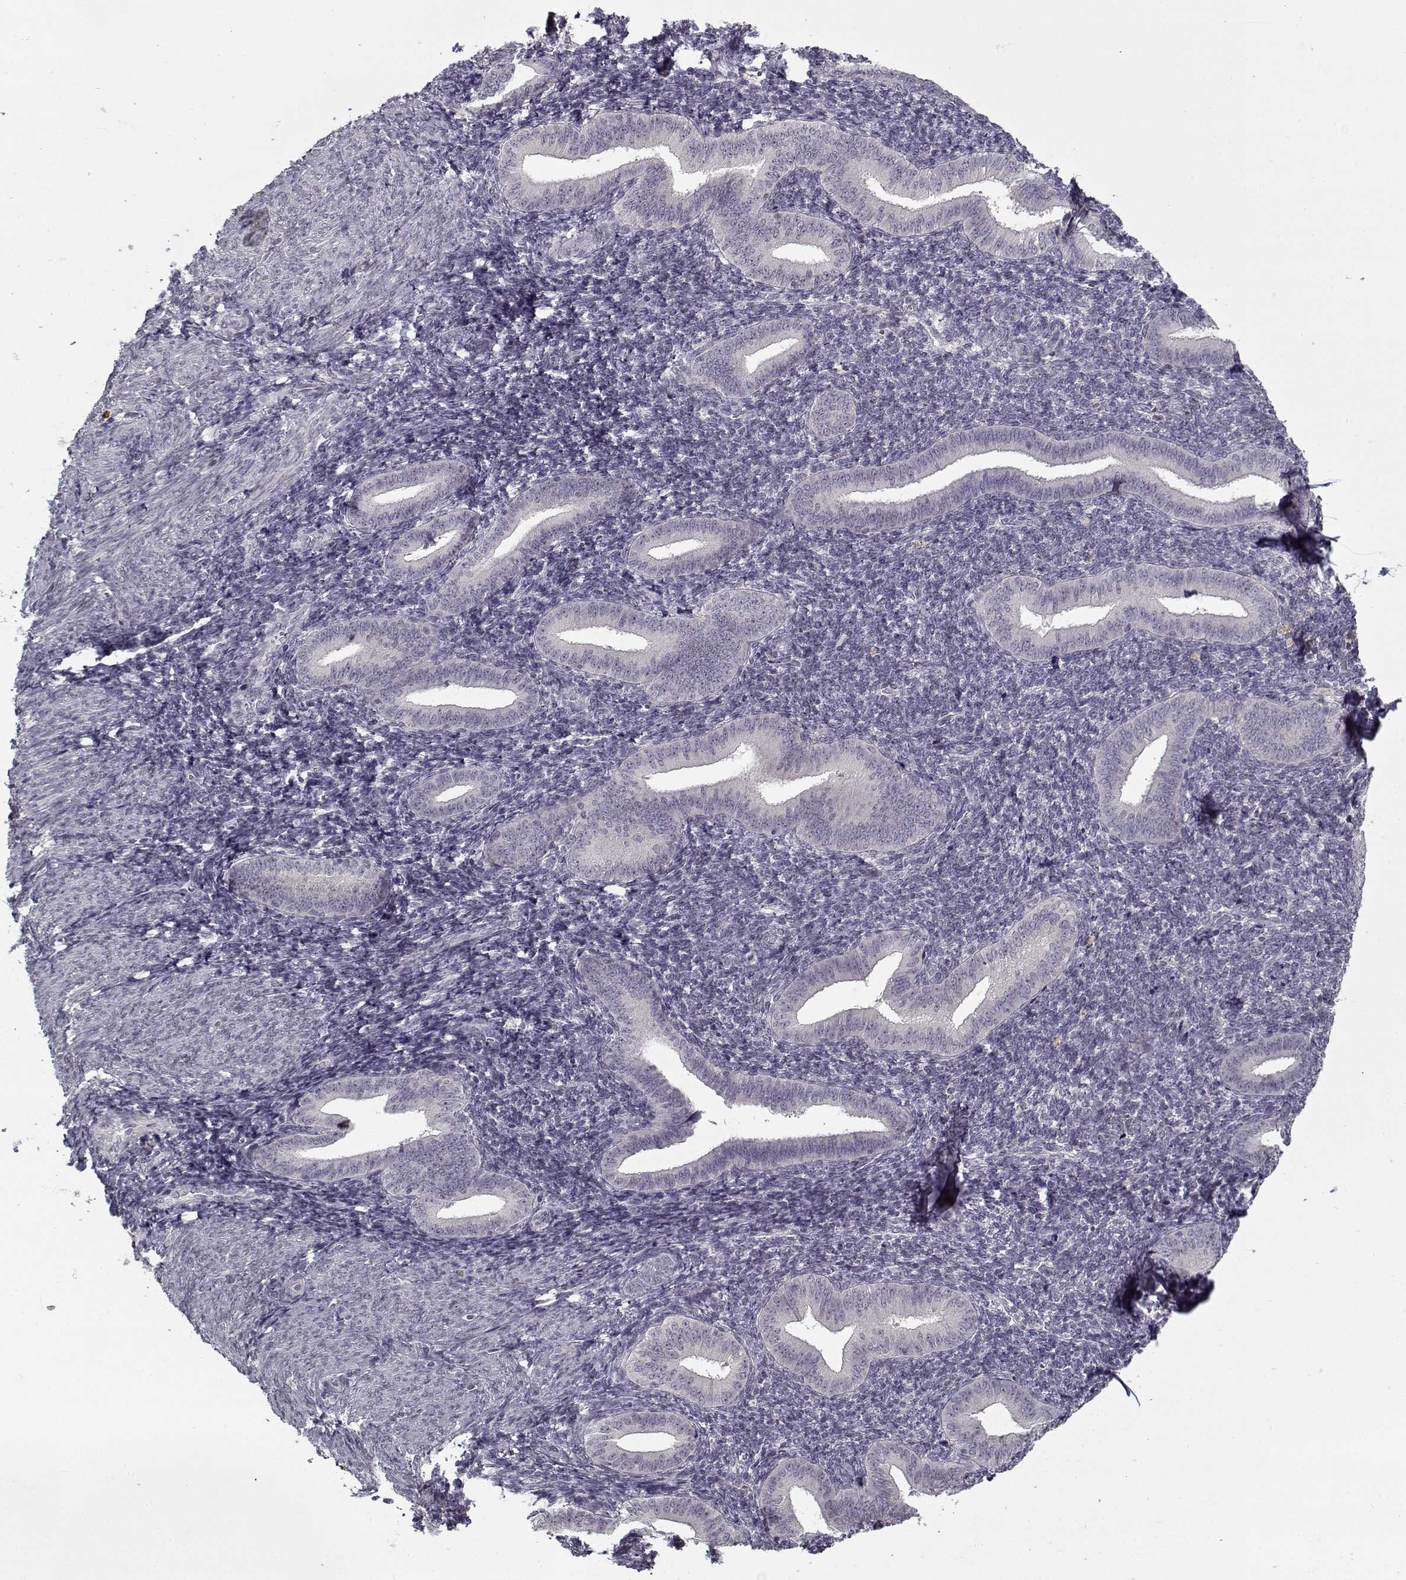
{"staining": {"intensity": "negative", "quantity": "none", "location": "none"}, "tissue": "endometrium", "cell_type": "Cells in endometrial stroma", "image_type": "normal", "snomed": [{"axis": "morphology", "description": "Normal tissue, NOS"}, {"axis": "topography", "description": "Endometrium"}], "caption": "This is a photomicrograph of immunohistochemistry (IHC) staining of unremarkable endometrium, which shows no expression in cells in endometrial stroma.", "gene": "LAMA2", "patient": {"sex": "female", "age": 25}}